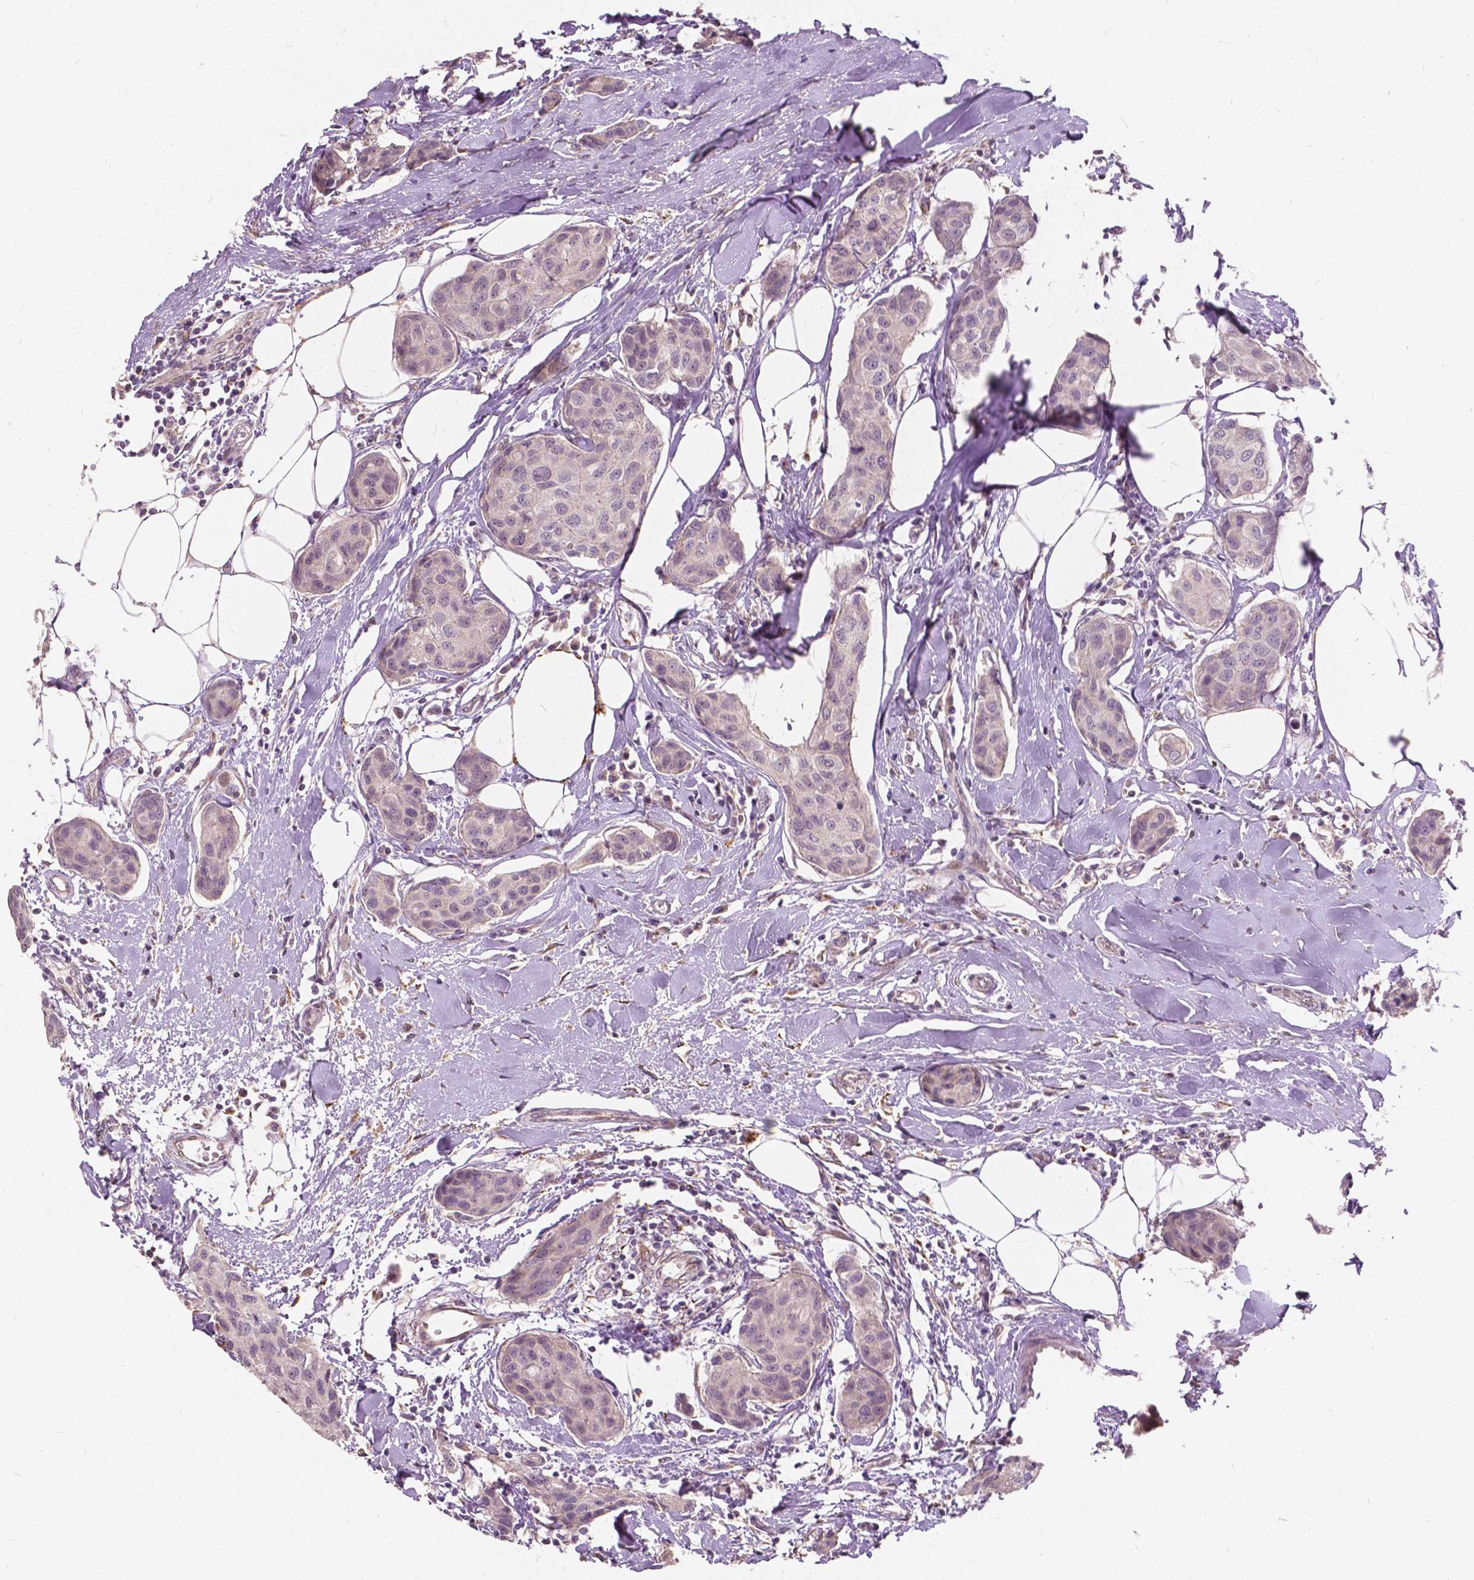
{"staining": {"intensity": "negative", "quantity": "none", "location": "none"}, "tissue": "breast cancer", "cell_type": "Tumor cells", "image_type": "cancer", "snomed": [{"axis": "morphology", "description": "Duct carcinoma"}, {"axis": "topography", "description": "Breast"}], "caption": "The photomicrograph demonstrates no significant staining in tumor cells of breast cancer.", "gene": "DLX6", "patient": {"sex": "female", "age": 80}}